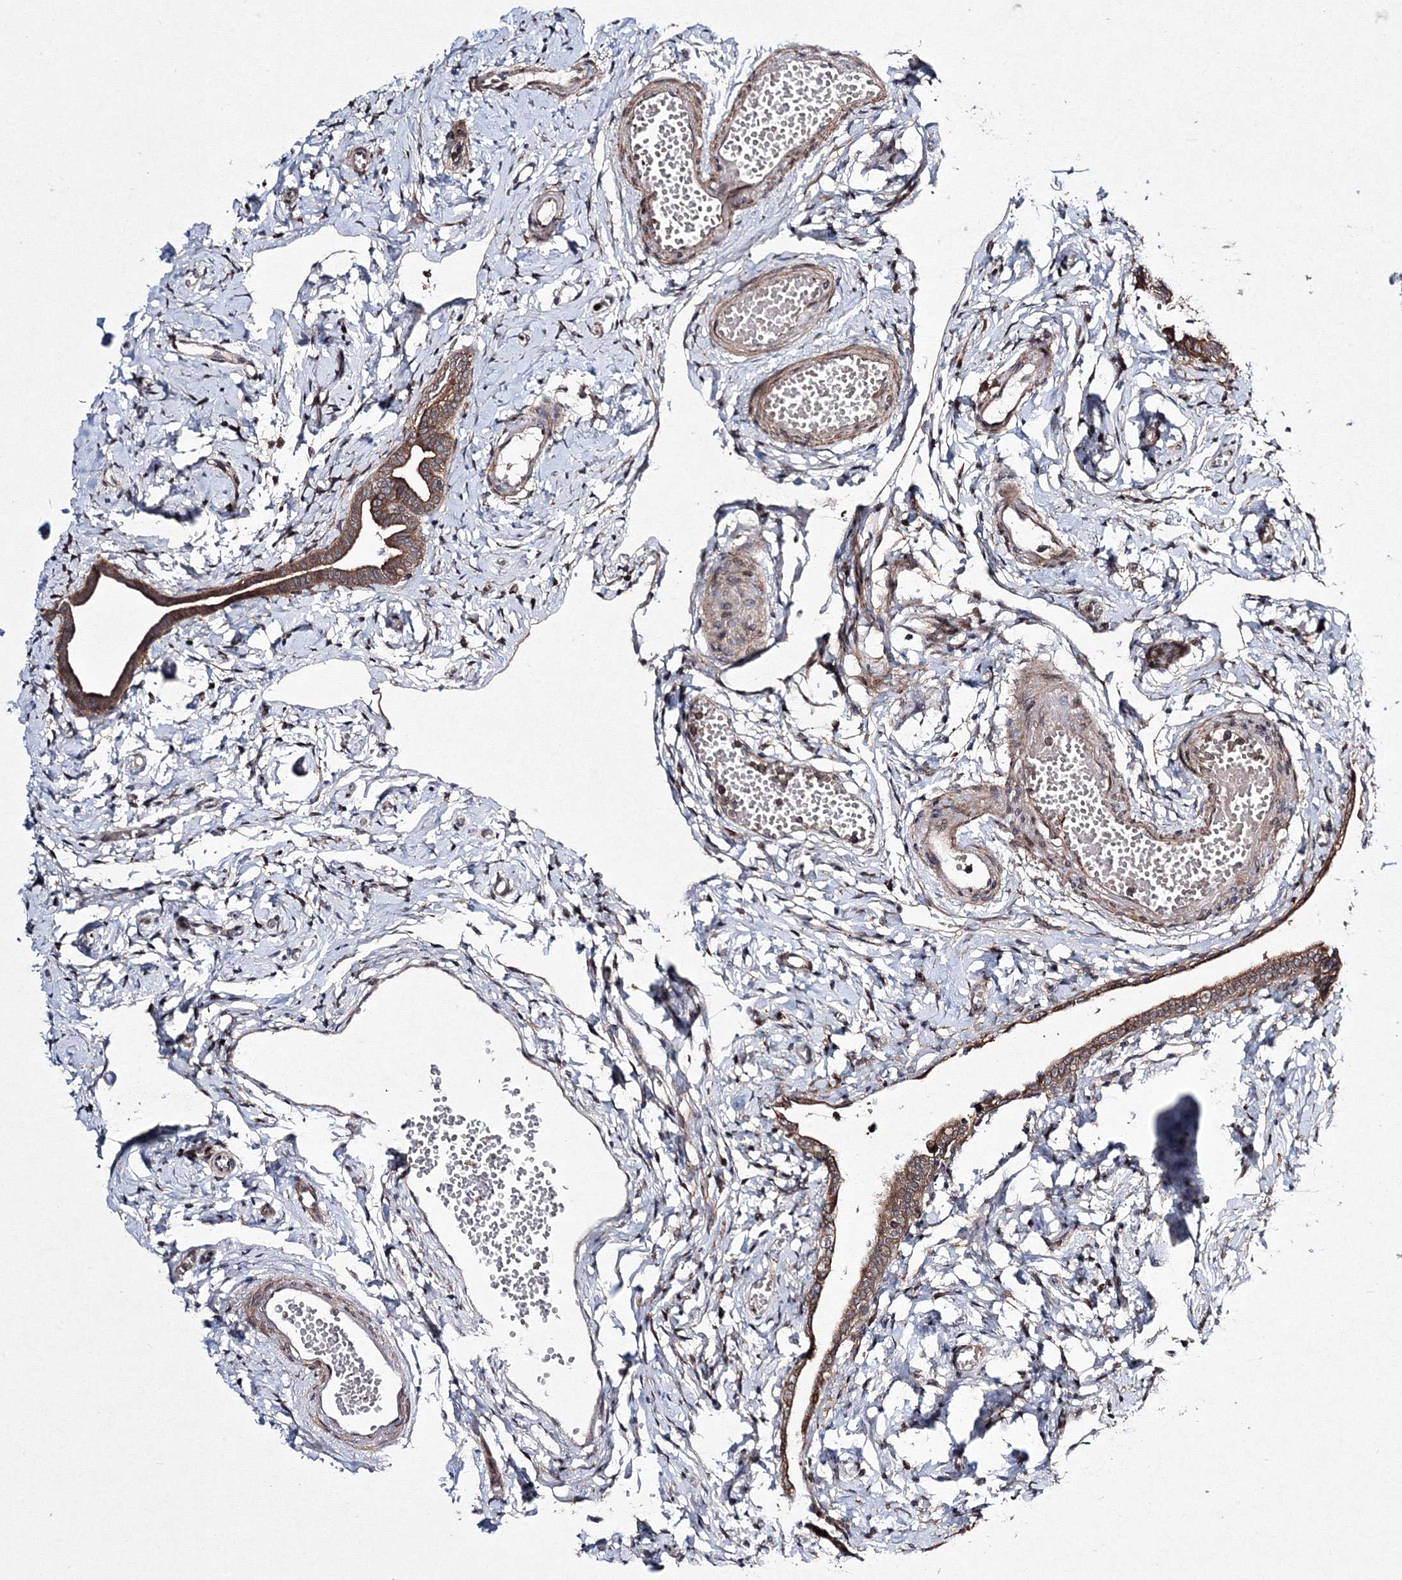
{"staining": {"intensity": "moderate", "quantity": ">75%", "location": "cytoplasmic/membranous"}, "tissue": "fallopian tube", "cell_type": "Glandular cells", "image_type": "normal", "snomed": [{"axis": "morphology", "description": "Normal tissue, NOS"}, {"axis": "topography", "description": "Fallopian tube"}], "caption": "Protein expression analysis of unremarkable human fallopian tube reveals moderate cytoplasmic/membranous staining in approximately >75% of glandular cells.", "gene": "RANBP3L", "patient": {"sex": "female", "age": 71}}